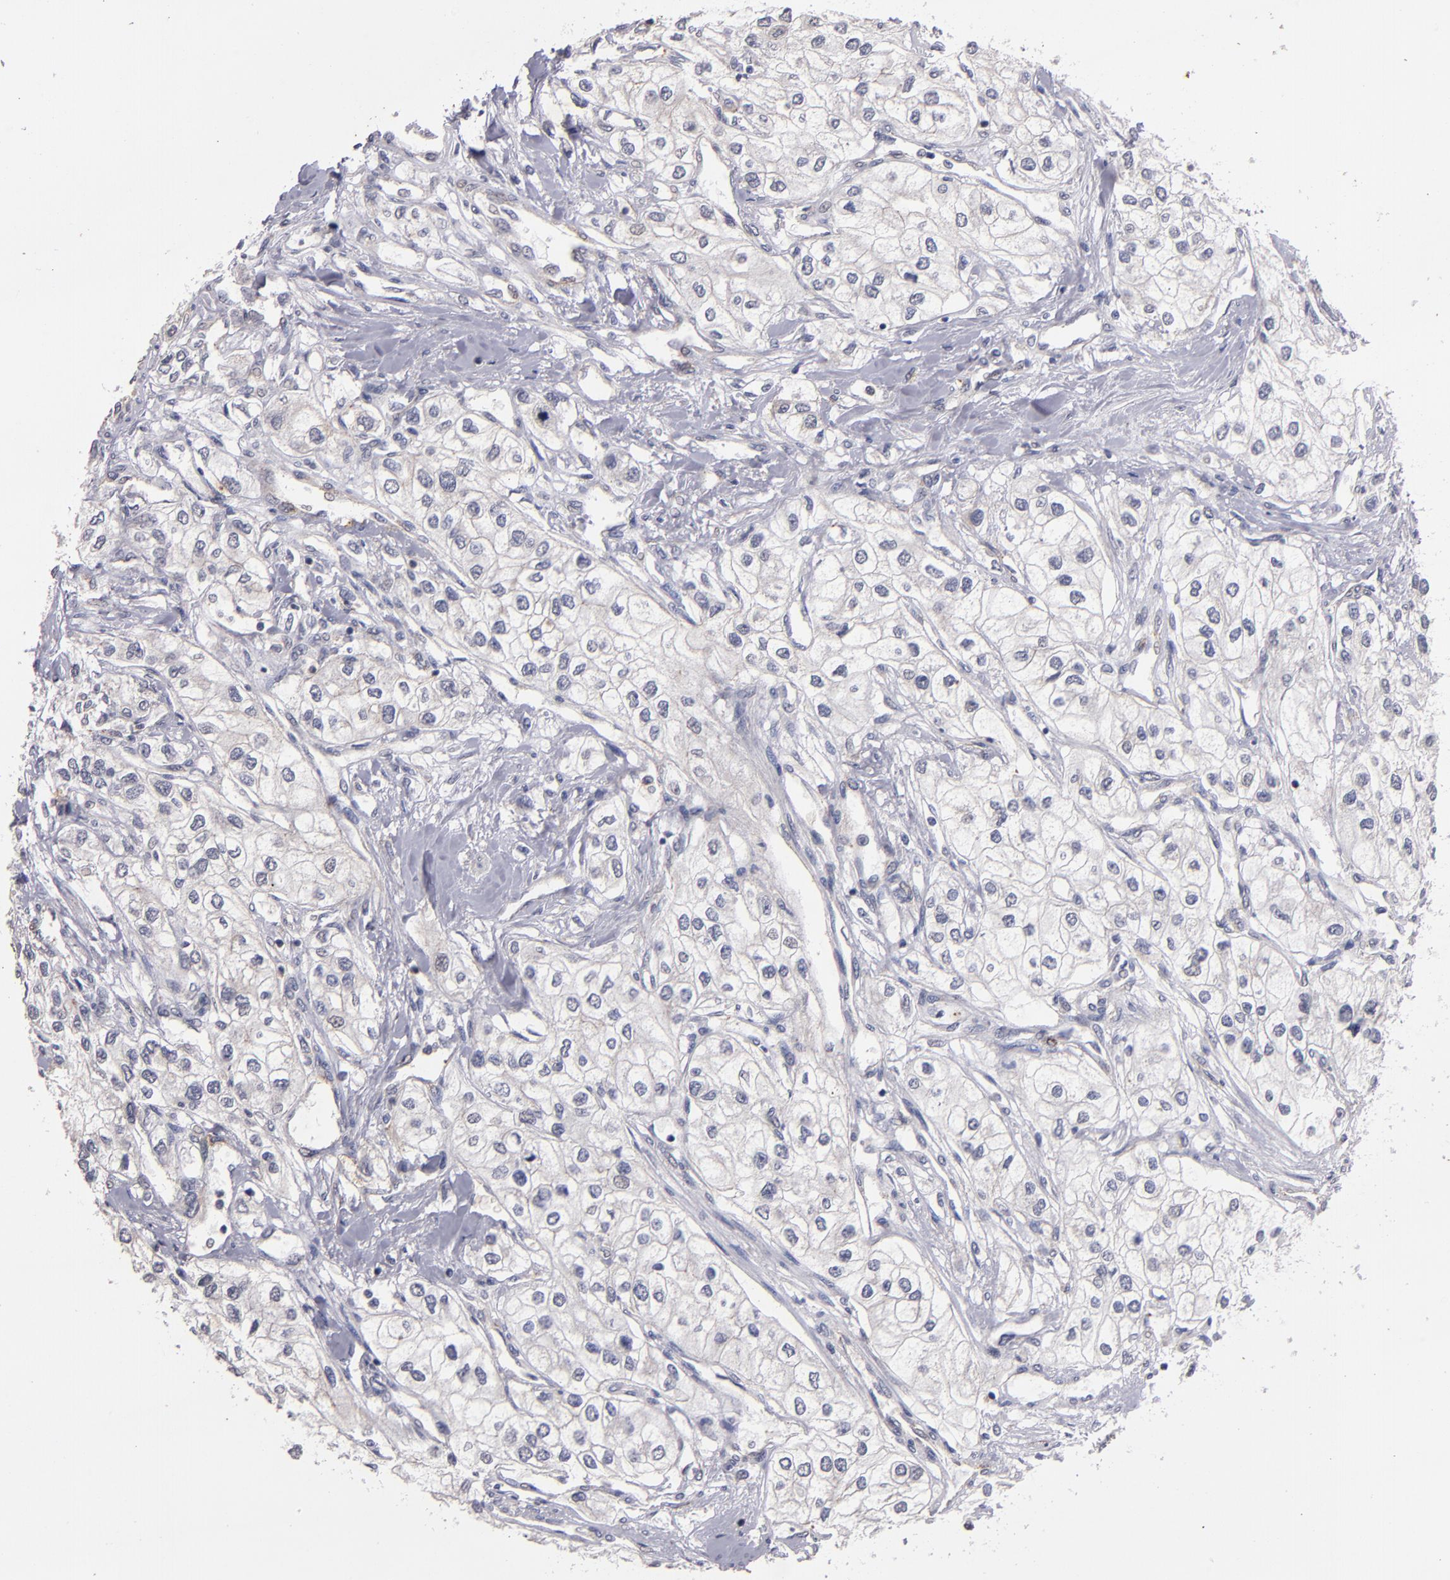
{"staining": {"intensity": "negative", "quantity": "none", "location": "none"}, "tissue": "renal cancer", "cell_type": "Tumor cells", "image_type": "cancer", "snomed": [{"axis": "morphology", "description": "Adenocarcinoma, NOS"}, {"axis": "topography", "description": "Kidney"}], "caption": "Tumor cells are negative for brown protein staining in renal adenocarcinoma.", "gene": "CLDN5", "patient": {"sex": "male", "age": 57}}